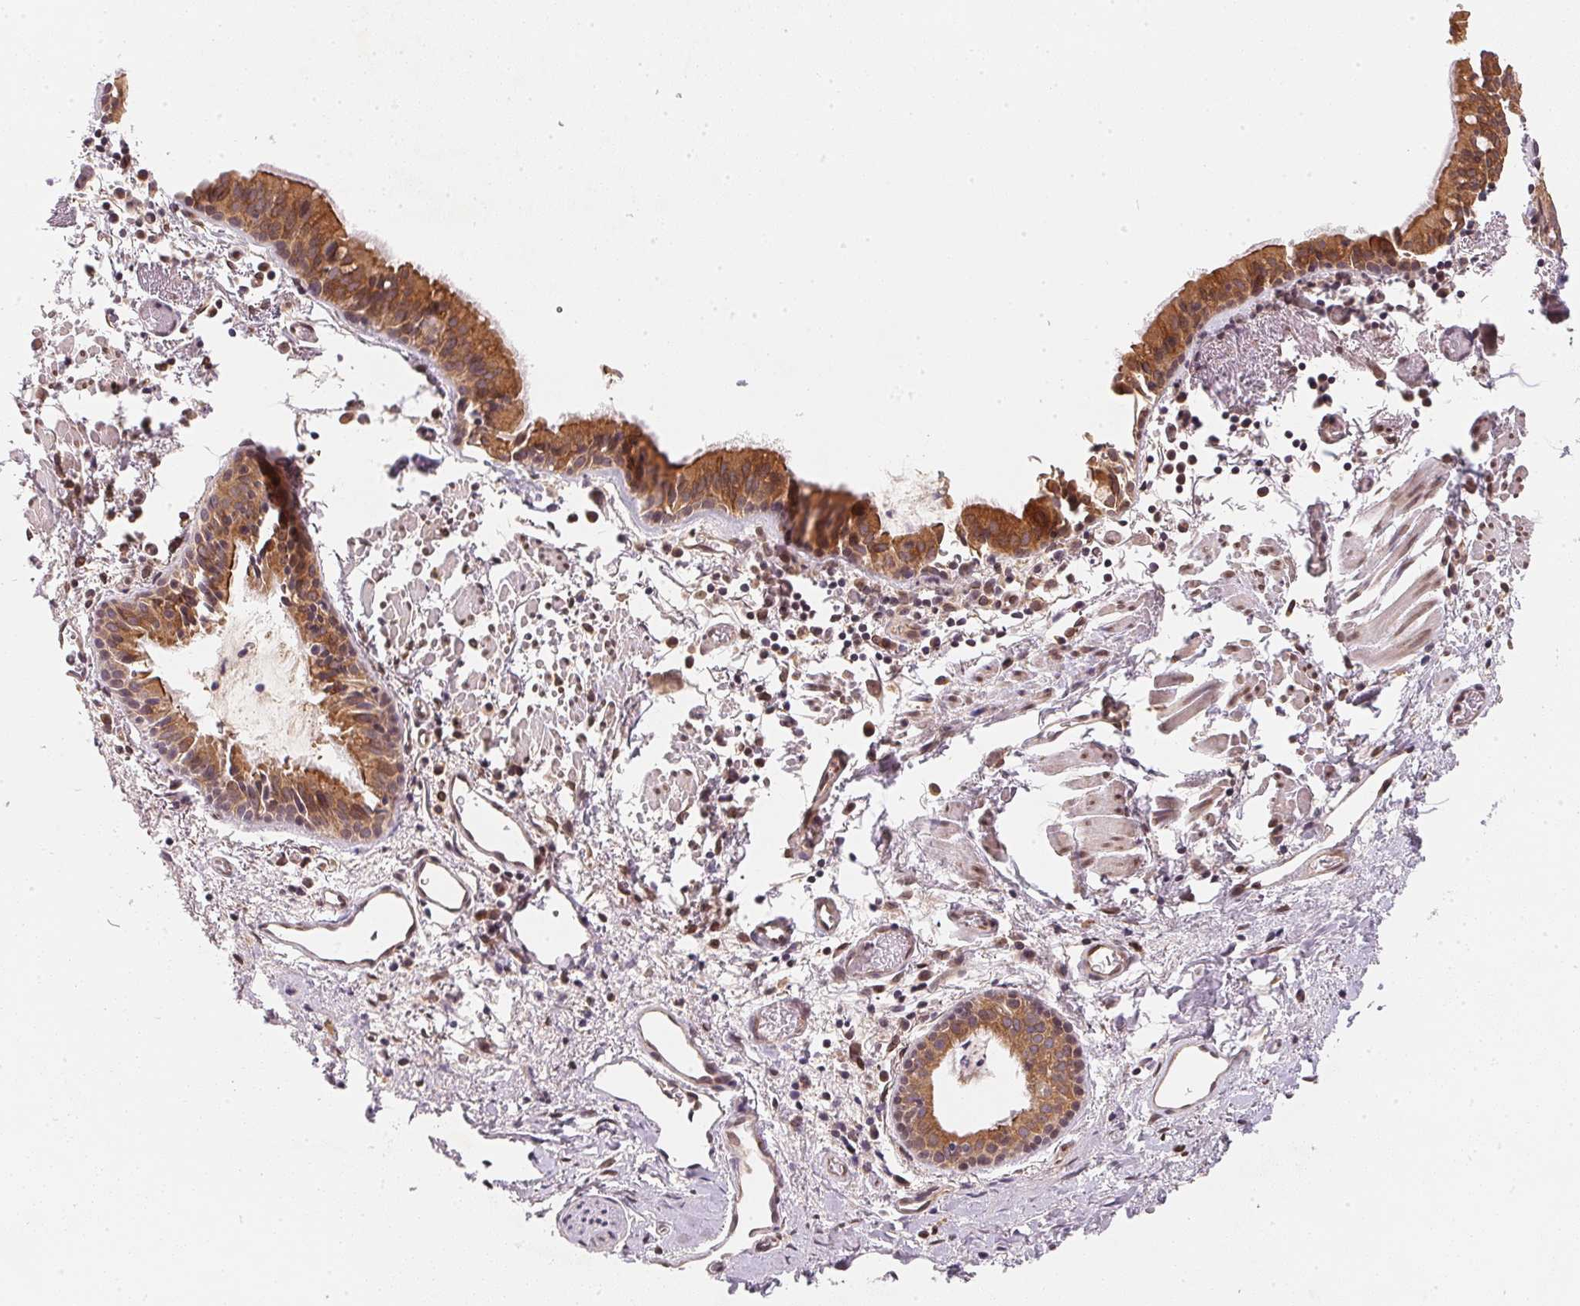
{"staining": {"intensity": "moderate", "quantity": ">75%", "location": "cytoplasmic/membranous"}, "tissue": "bronchus", "cell_type": "Respiratory epithelial cells", "image_type": "normal", "snomed": [{"axis": "morphology", "description": "Normal tissue, NOS"}, {"axis": "morphology", "description": "Adenocarcinoma, NOS"}, {"axis": "topography", "description": "Bronchus"}], "caption": "A medium amount of moderate cytoplasmic/membranous staining is seen in about >75% of respiratory epithelial cells in unremarkable bronchus. (brown staining indicates protein expression, while blue staining denotes nuclei).", "gene": "EI24", "patient": {"sex": "male", "age": 68}}